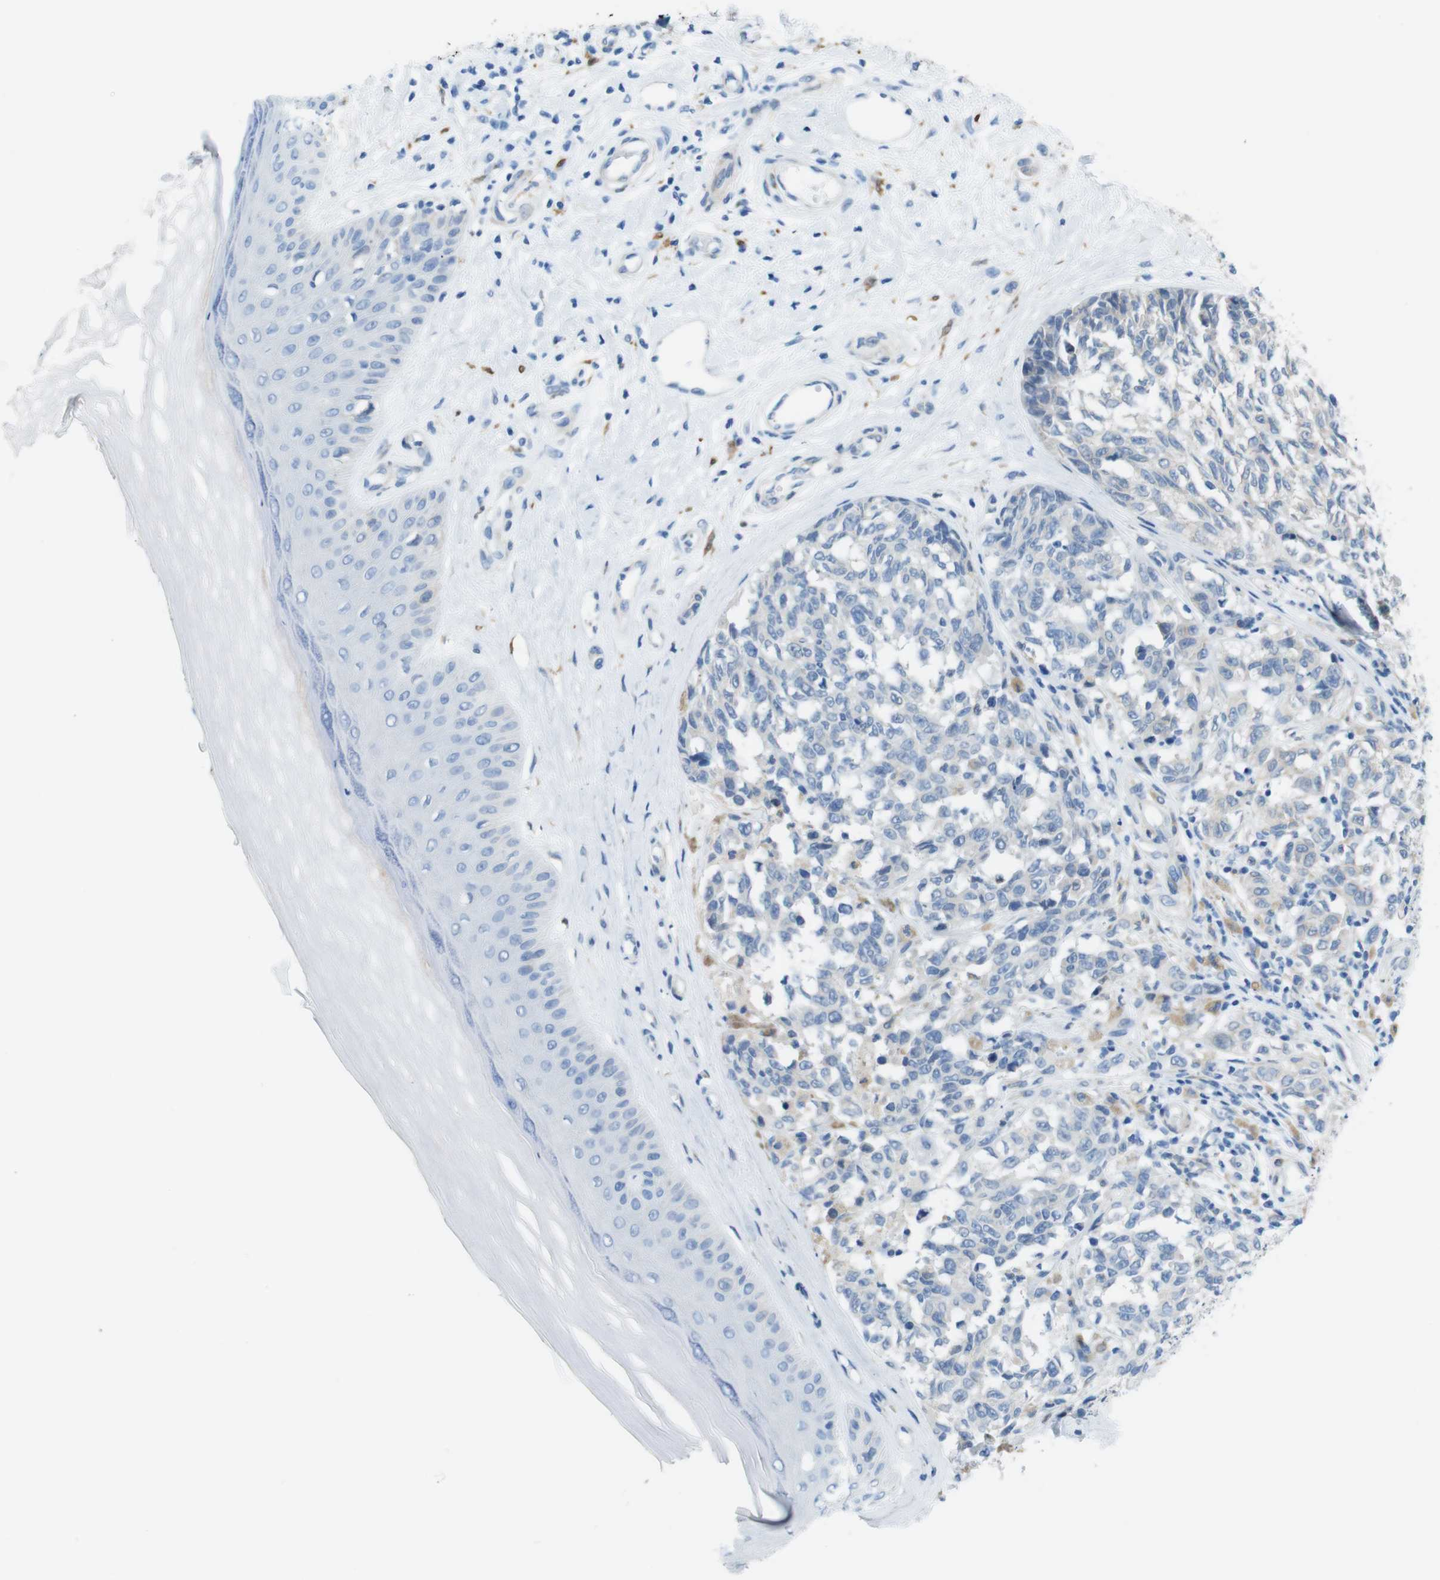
{"staining": {"intensity": "negative", "quantity": "none", "location": "none"}, "tissue": "melanoma", "cell_type": "Tumor cells", "image_type": "cancer", "snomed": [{"axis": "morphology", "description": "Malignant melanoma, NOS"}, {"axis": "topography", "description": "Skin"}], "caption": "A histopathology image of melanoma stained for a protein shows no brown staining in tumor cells.", "gene": "CLMN", "patient": {"sex": "female", "age": 64}}